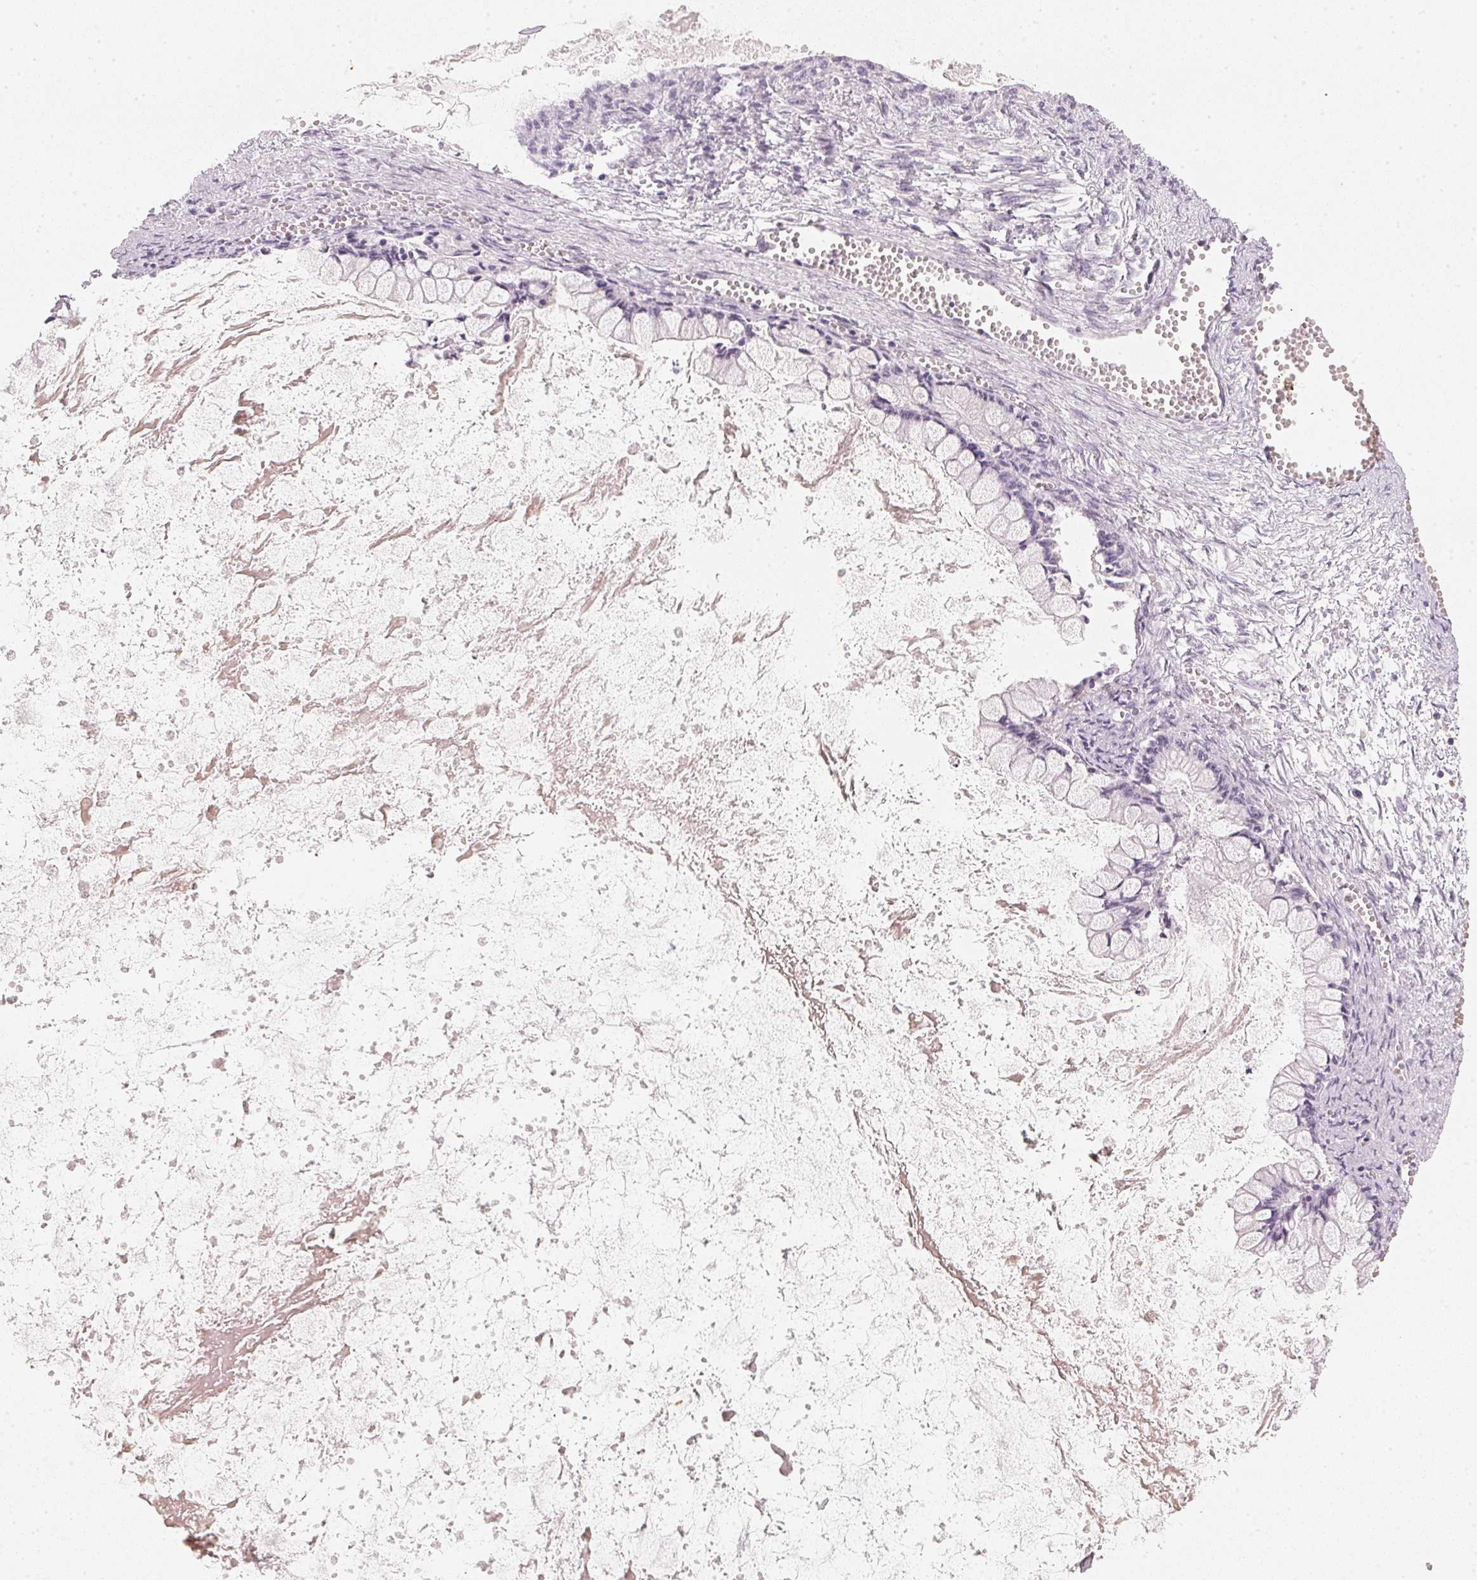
{"staining": {"intensity": "negative", "quantity": "none", "location": "none"}, "tissue": "ovarian cancer", "cell_type": "Tumor cells", "image_type": "cancer", "snomed": [{"axis": "morphology", "description": "Cystadenocarcinoma, mucinous, NOS"}, {"axis": "topography", "description": "Ovary"}], "caption": "The IHC micrograph has no significant expression in tumor cells of ovarian cancer (mucinous cystadenocarcinoma) tissue.", "gene": "CFAP276", "patient": {"sex": "female", "age": 67}}